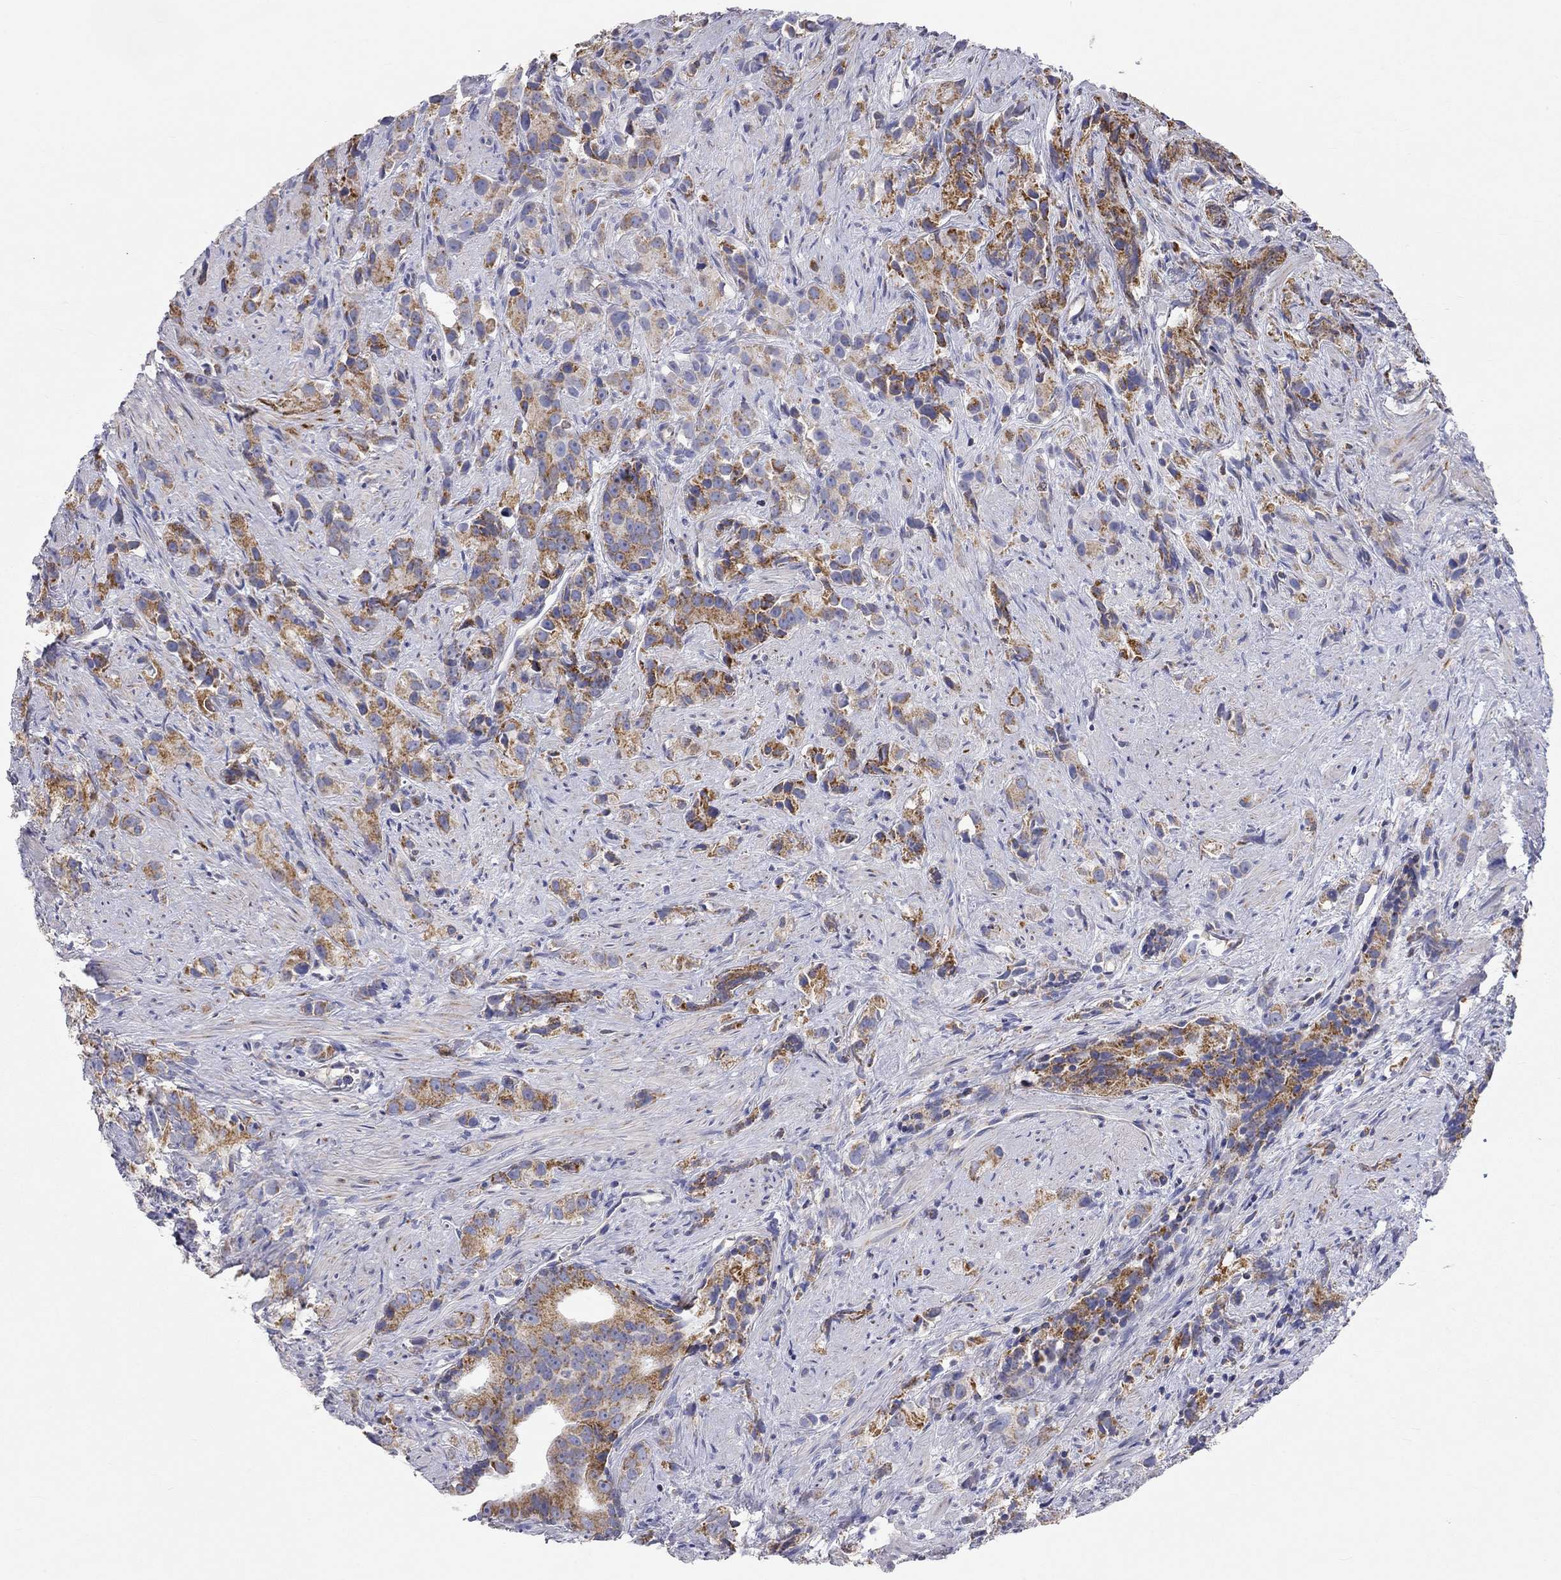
{"staining": {"intensity": "strong", "quantity": "25%-75%", "location": "cytoplasmic/membranous"}, "tissue": "prostate cancer", "cell_type": "Tumor cells", "image_type": "cancer", "snomed": [{"axis": "morphology", "description": "Adenocarcinoma, High grade"}, {"axis": "topography", "description": "Prostate"}], "caption": "Prostate cancer stained with a brown dye displays strong cytoplasmic/membranous positive staining in approximately 25%-75% of tumor cells.", "gene": "RCAN1", "patient": {"sex": "male", "age": 90}}